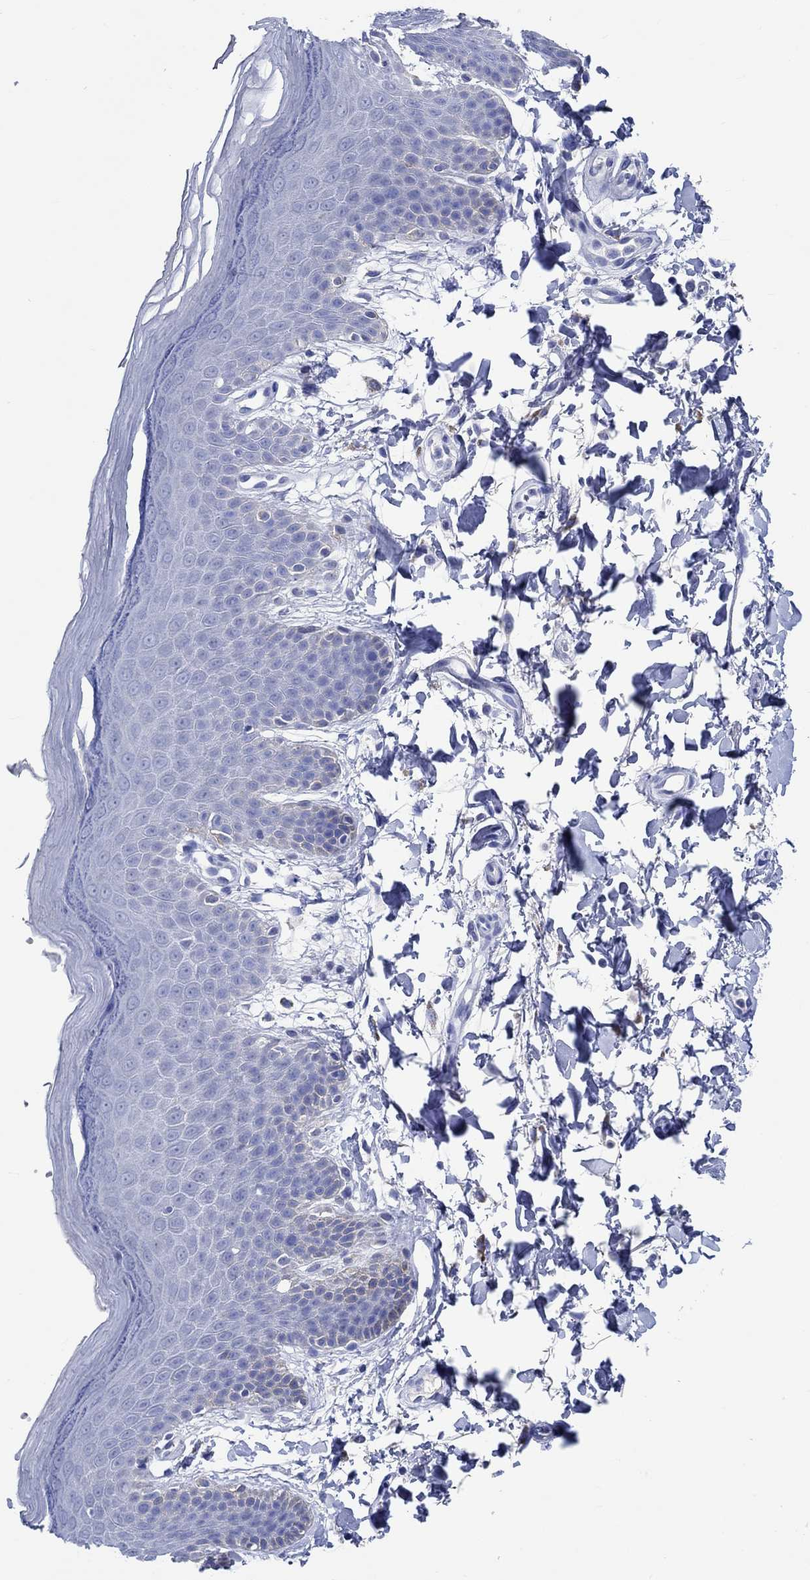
{"staining": {"intensity": "negative", "quantity": "none", "location": "none"}, "tissue": "skin", "cell_type": "Epidermal cells", "image_type": "normal", "snomed": [{"axis": "morphology", "description": "Normal tissue, NOS"}, {"axis": "topography", "description": "Anal"}], "caption": "A high-resolution image shows IHC staining of unremarkable skin, which exhibits no significant expression in epidermal cells.", "gene": "SHISA4", "patient": {"sex": "male", "age": 53}}